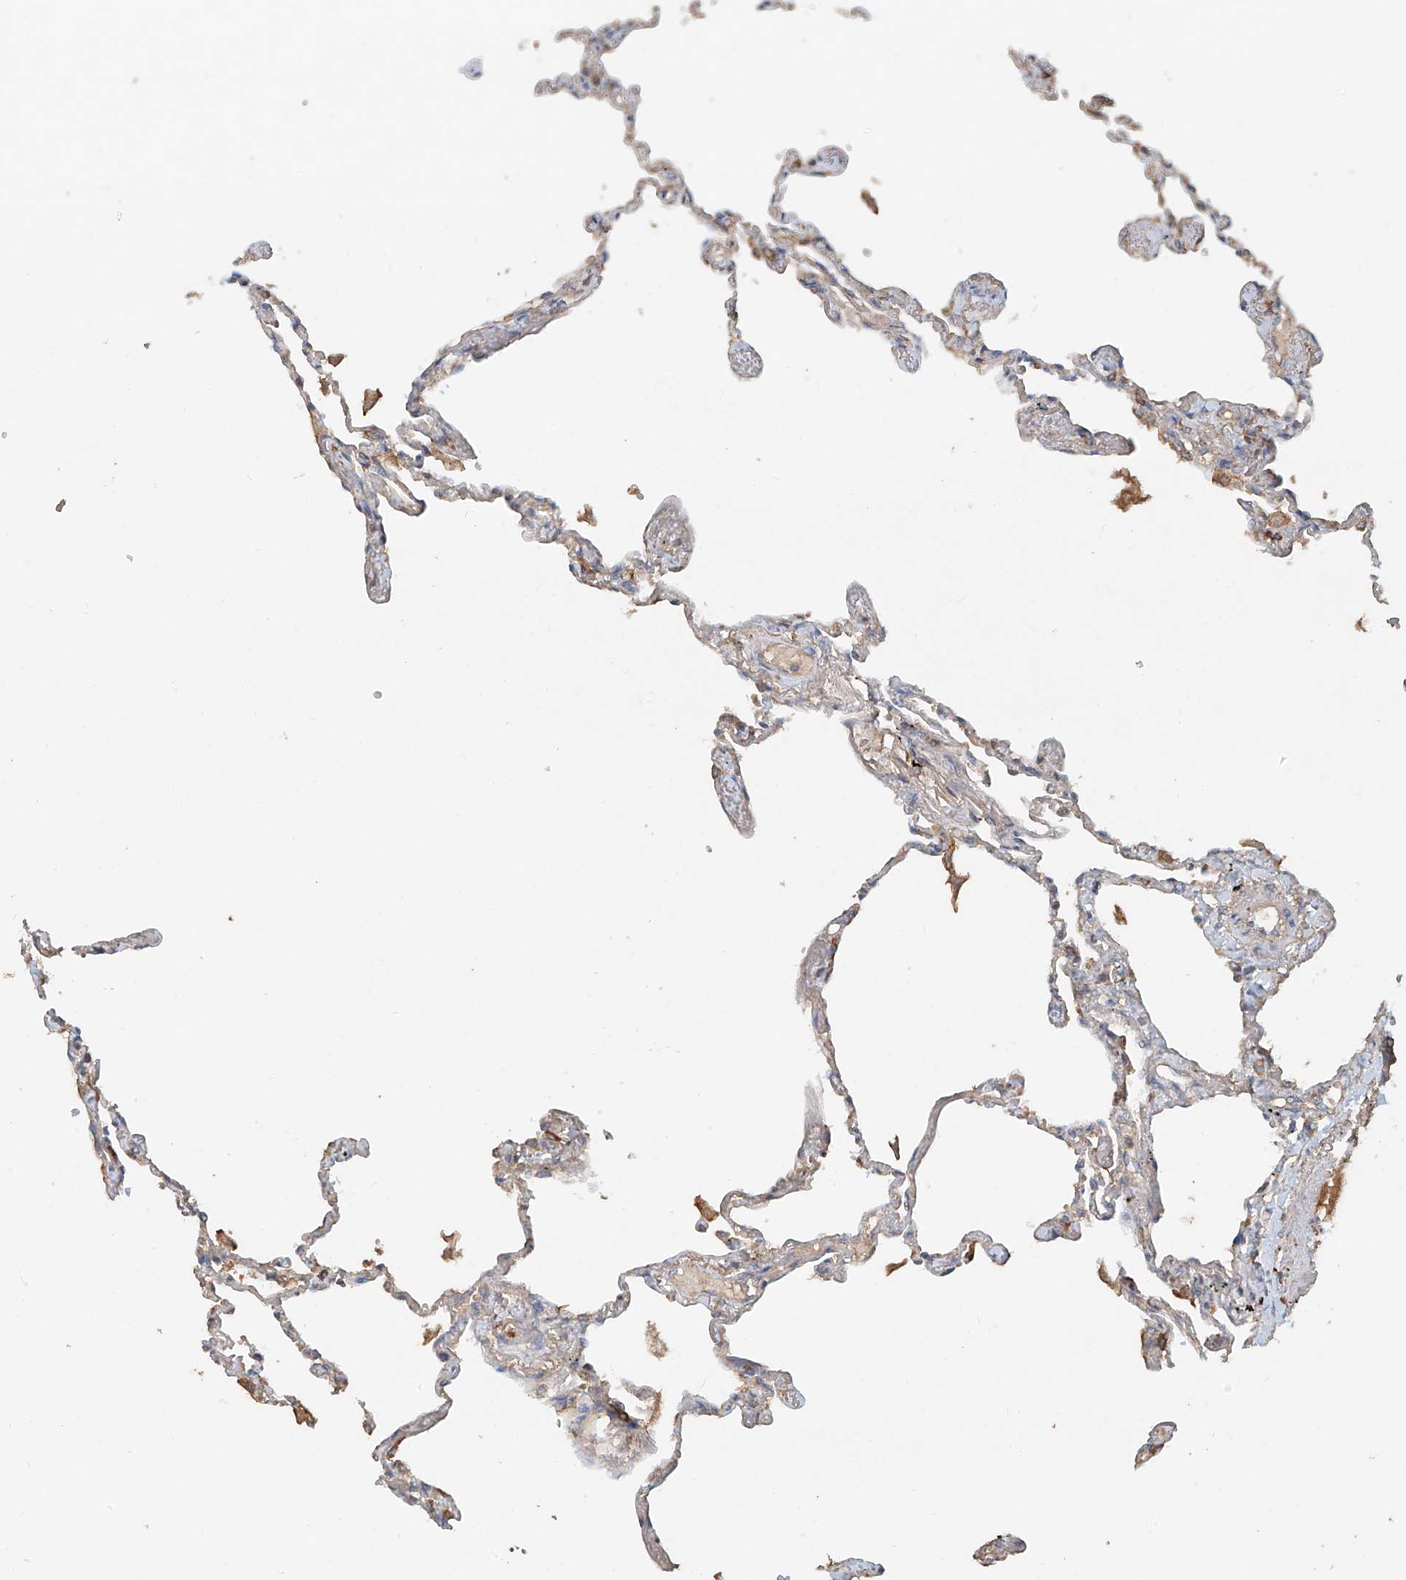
{"staining": {"intensity": "weak", "quantity": "<25%", "location": "cytoplasmic/membranous"}, "tissue": "lung", "cell_type": "Alveolar cells", "image_type": "normal", "snomed": [{"axis": "morphology", "description": "Normal tissue, NOS"}, {"axis": "topography", "description": "Lung"}], "caption": "Immunohistochemistry (IHC) micrograph of unremarkable lung: lung stained with DAB (3,3'-diaminobenzidine) shows no significant protein positivity in alveolar cells. The staining is performed using DAB (3,3'-diaminobenzidine) brown chromogen with nuclei counter-stained in using hematoxylin.", "gene": "GNB1L", "patient": {"sex": "female", "age": 67}}